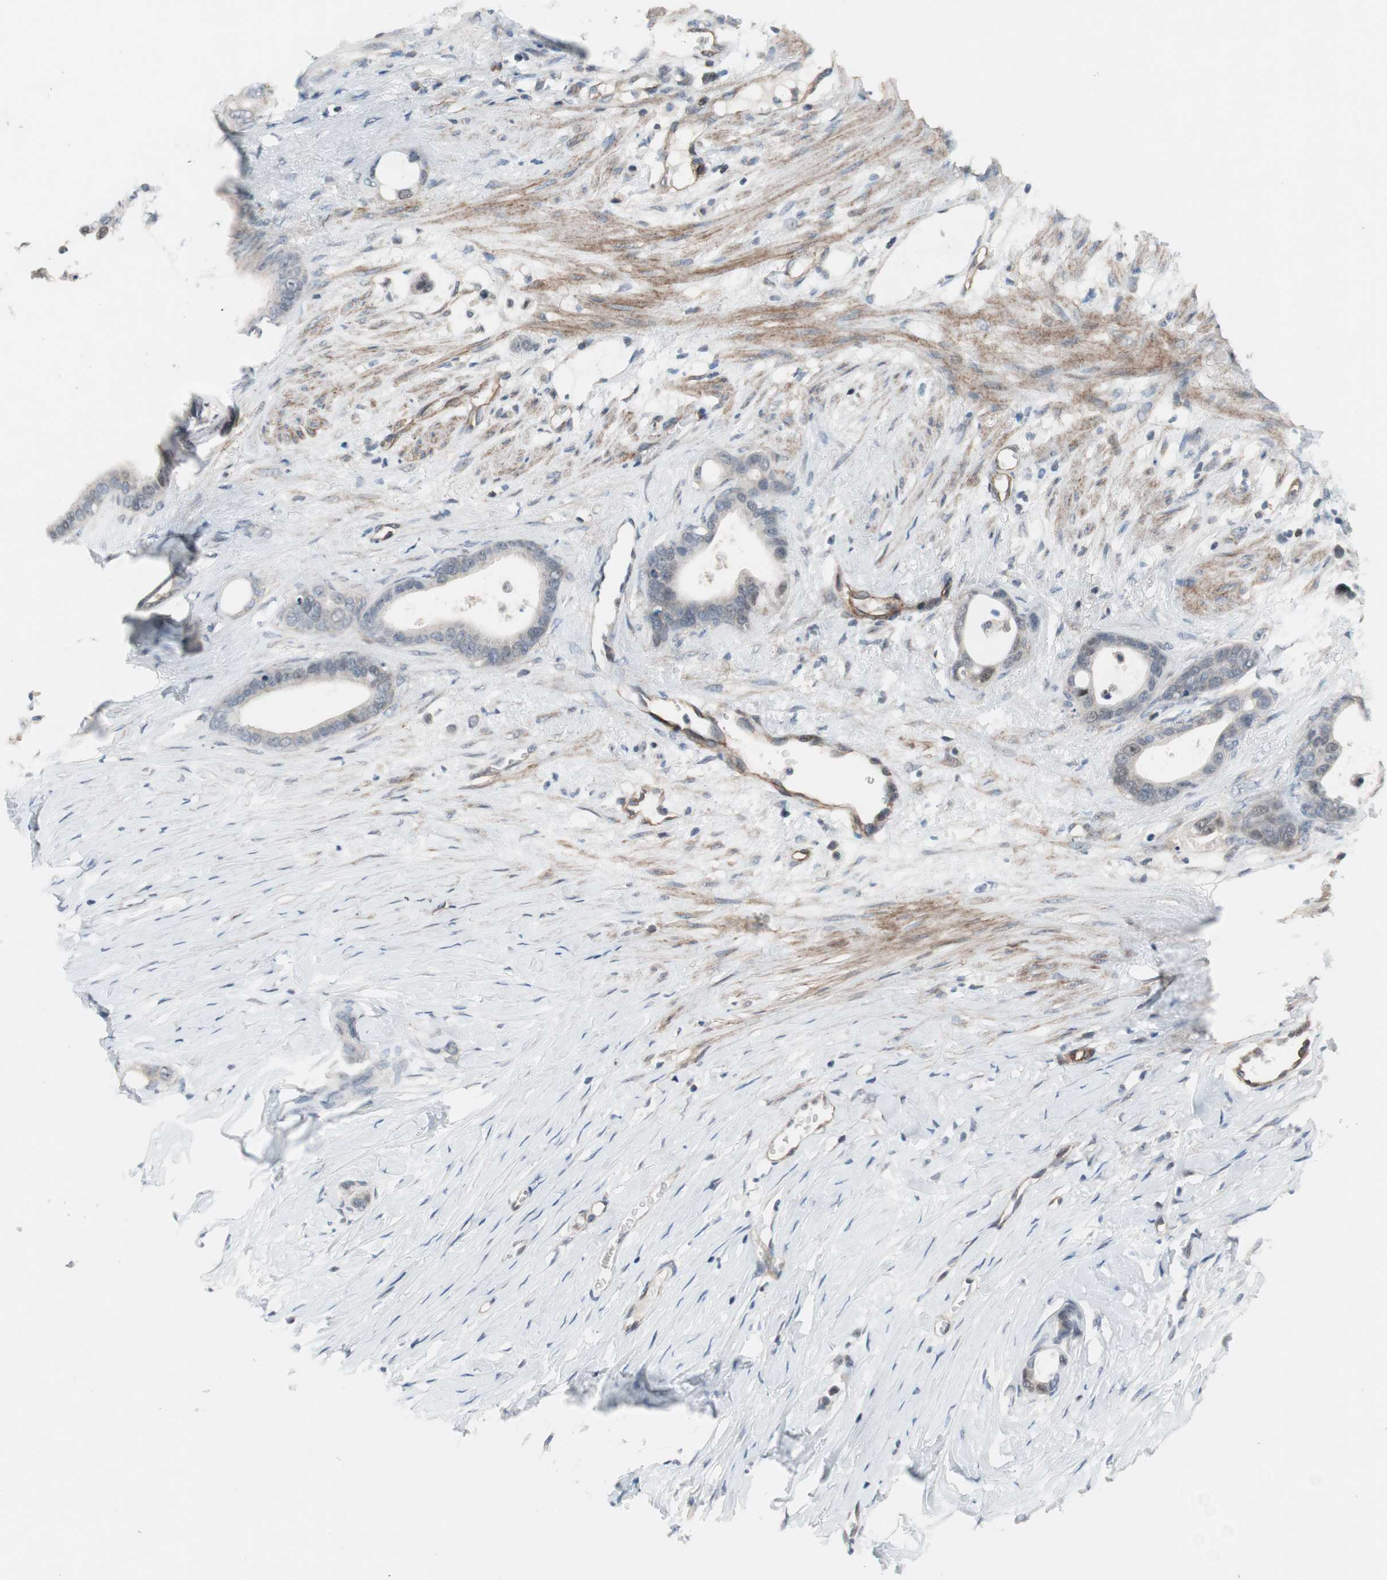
{"staining": {"intensity": "weak", "quantity": "<25%", "location": "nuclear"}, "tissue": "stomach cancer", "cell_type": "Tumor cells", "image_type": "cancer", "snomed": [{"axis": "morphology", "description": "Adenocarcinoma, NOS"}, {"axis": "topography", "description": "Stomach"}], "caption": "A high-resolution image shows immunohistochemistry staining of stomach adenocarcinoma, which exhibits no significant positivity in tumor cells.", "gene": "GRHL1", "patient": {"sex": "female", "age": 75}}